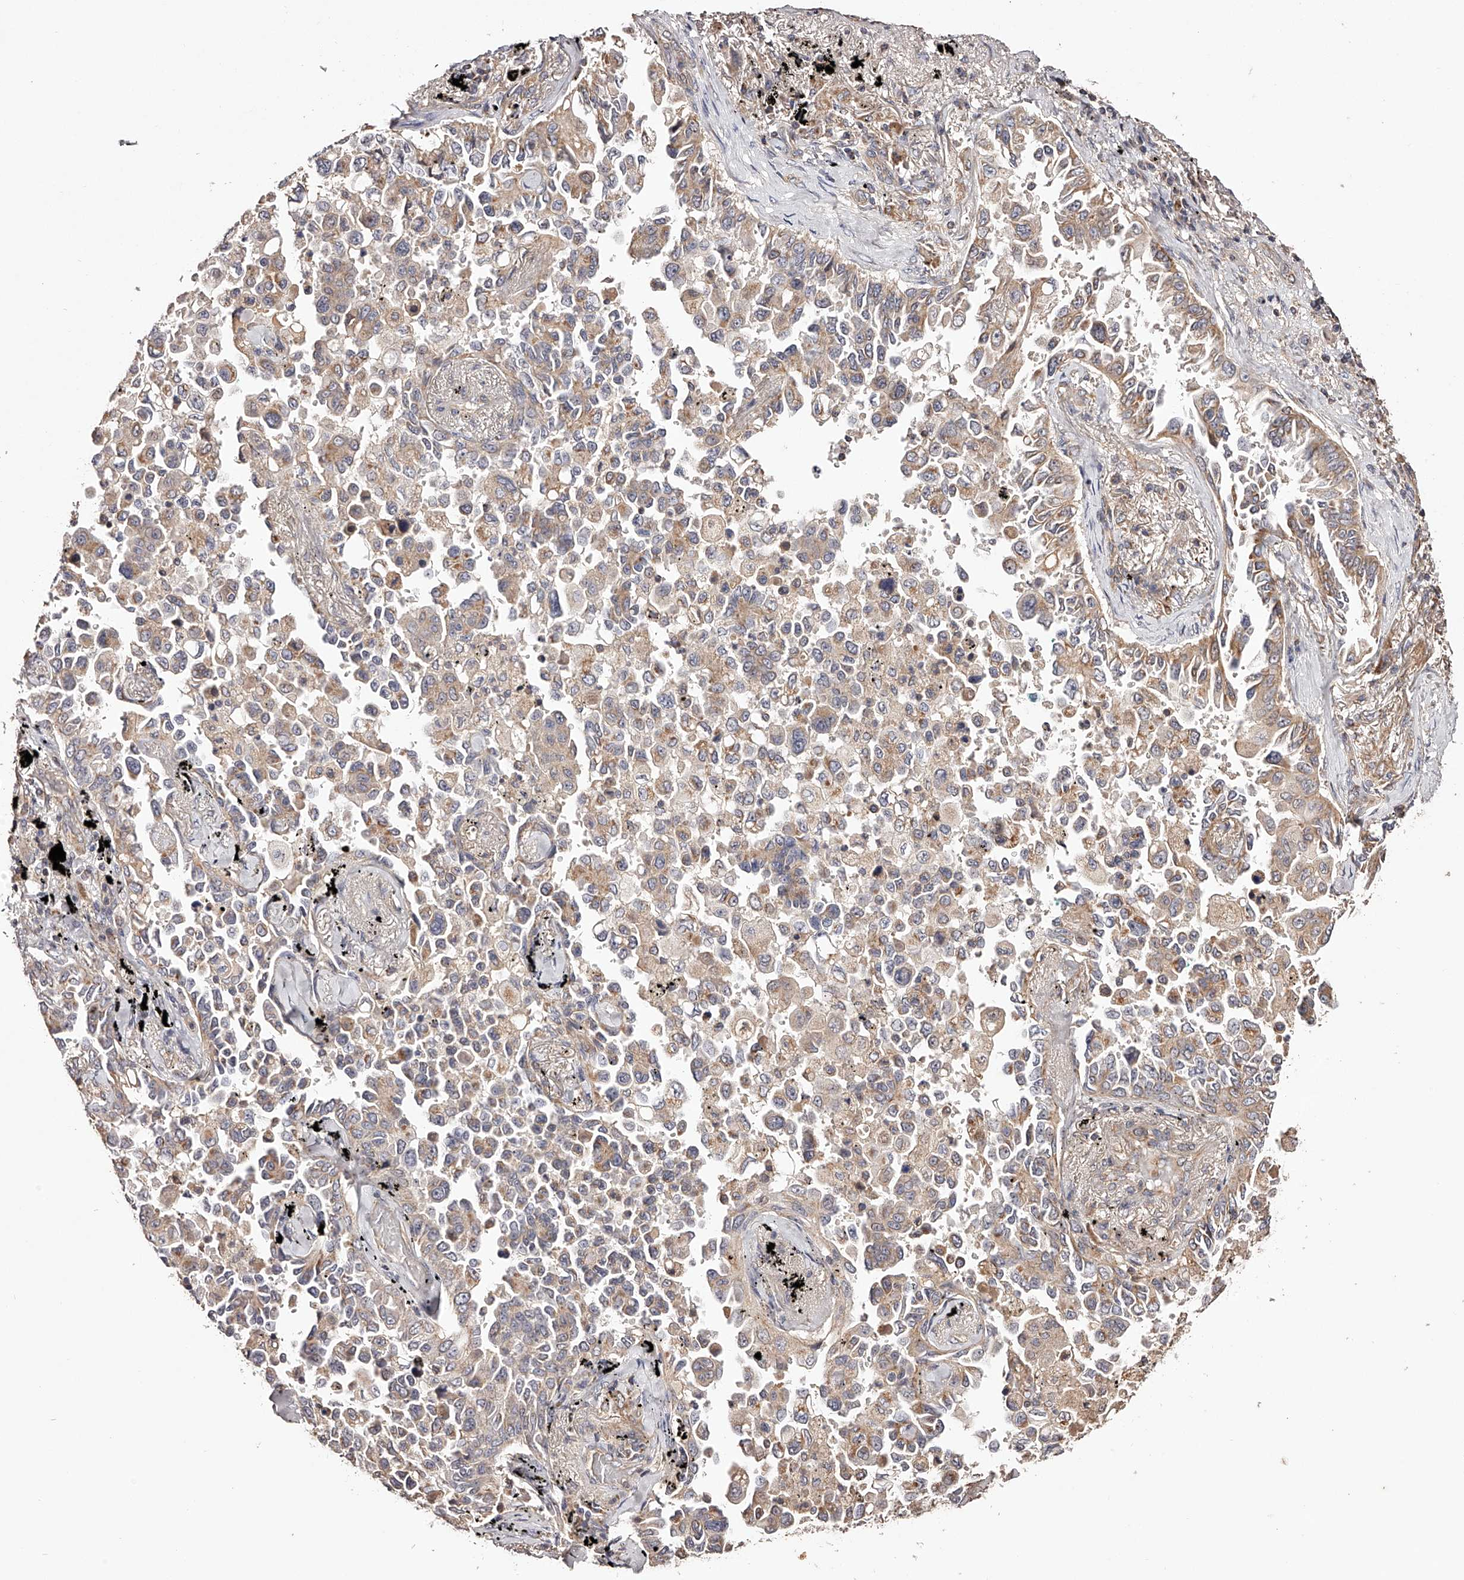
{"staining": {"intensity": "weak", "quantity": ">75%", "location": "cytoplasmic/membranous"}, "tissue": "lung cancer", "cell_type": "Tumor cells", "image_type": "cancer", "snomed": [{"axis": "morphology", "description": "Adenocarcinoma, NOS"}, {"axis": "topography", "description": "Lung"}], "caption": "Weak cytoplasmic/membranous expression is identified in approximately >75% of tumor cells in lung cancer (adenocarcinoma).", "gene": "USP21", "patient": {"sex": "female", "age": 67}}